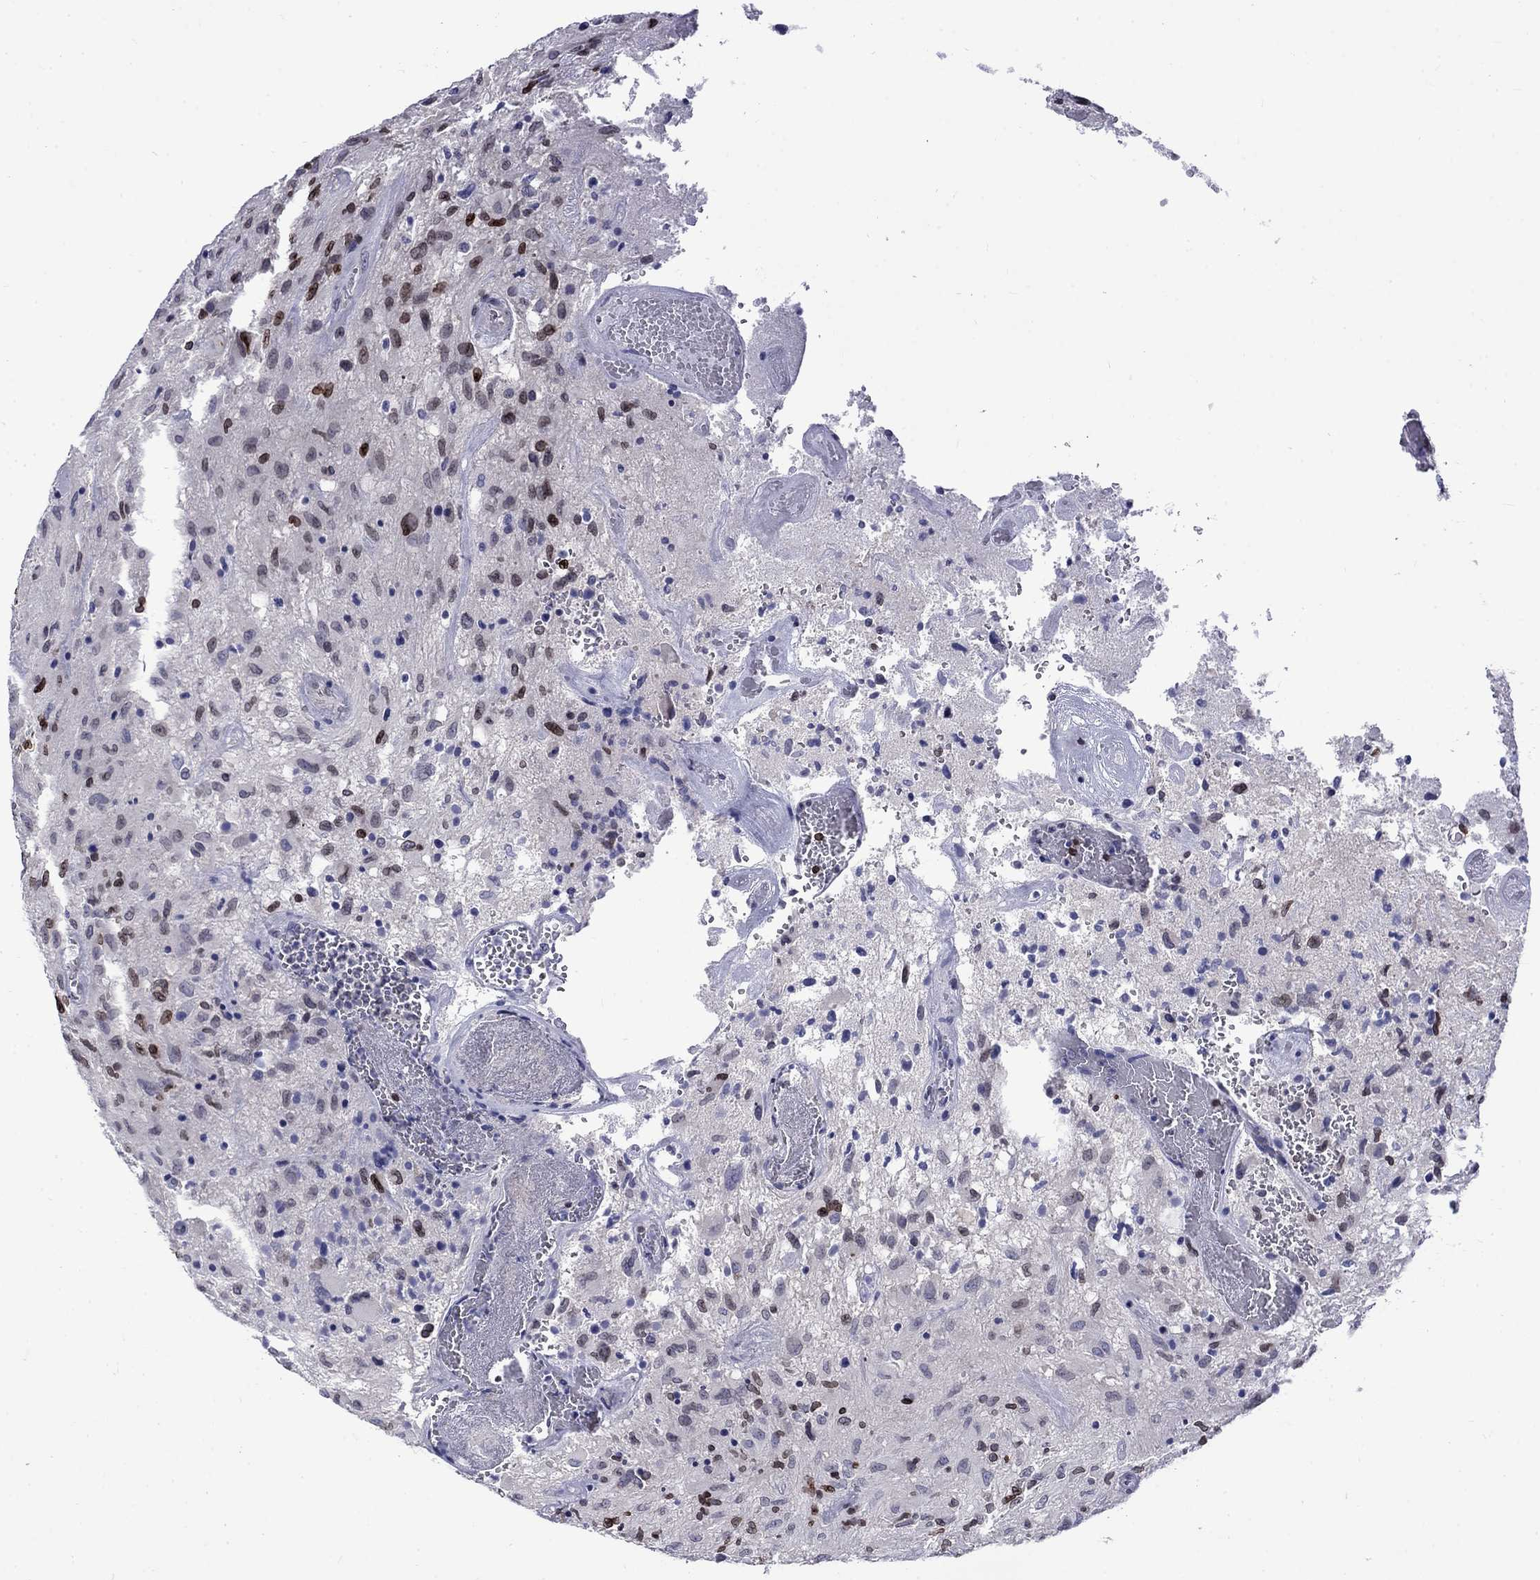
{"staining": {"intensity": "strong", "quantity": "25%-75%", "location": "cytoplasmic/membranous,nuclear"}, "tissue": "glioma", "cell_type": "Tumor cells", "image_type": "cancer", "snomed": [{"axis": "morphology", "description": "Glioma, malignant, NOS"}, {"axis": "morphology", "description": "Glioma, malignant, High grade"}, {"axis": "topography", "description": "Brain"}], "caption": "High-power microscopy captured an immunohistochemistry image of malignant glioma, revealing strong cytoplasmic/membranous and nuclear staining in about 25%-75% of tumor cells.", "gene": "SLA", "patient": {"sex": "female", "age": 71}}